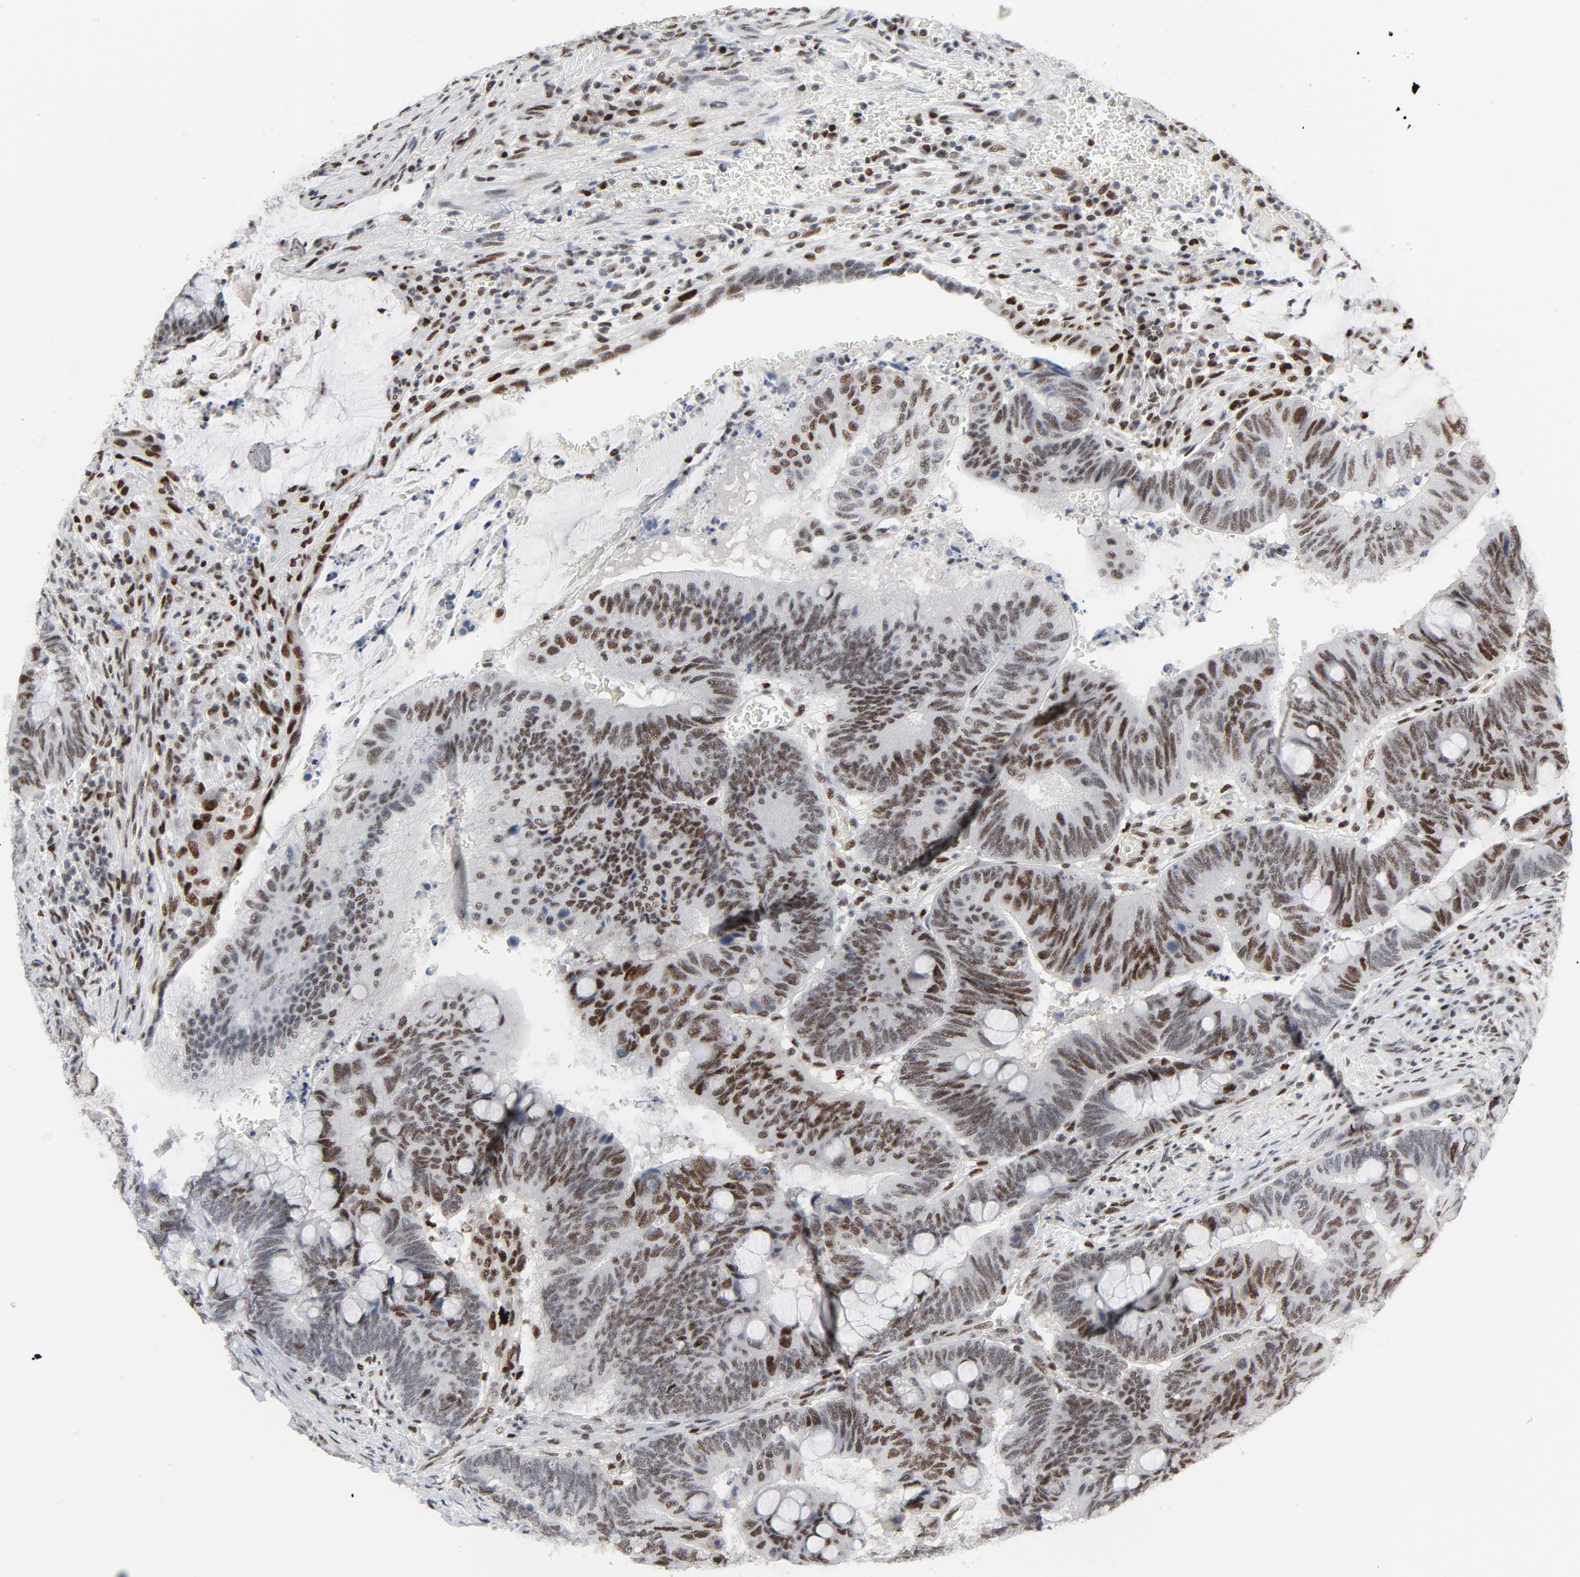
{"staining": {"intensity": "strong", "quantity": ">75%", "location": "nuclear"}, "tissue": "colorectal cancer", "cell_type": "Tumor cells", "image_type": "cancer", "snomed": [{"axis": "morphology", "description": "Normal tissue, NOS"}, {"axis": "morphology", "description": "Adenocarcinoma, NOS"}, {"axis": "topography", "description": "Rectum"}], "caption": "Approximately >75% of tumor cells in colorectal cancer demonstrate strong nuclear protein positivity as visualized by brown immunohistochemical staining.", "gene": "JMJD6", "patient": {"sex": "male", "age": 92}}